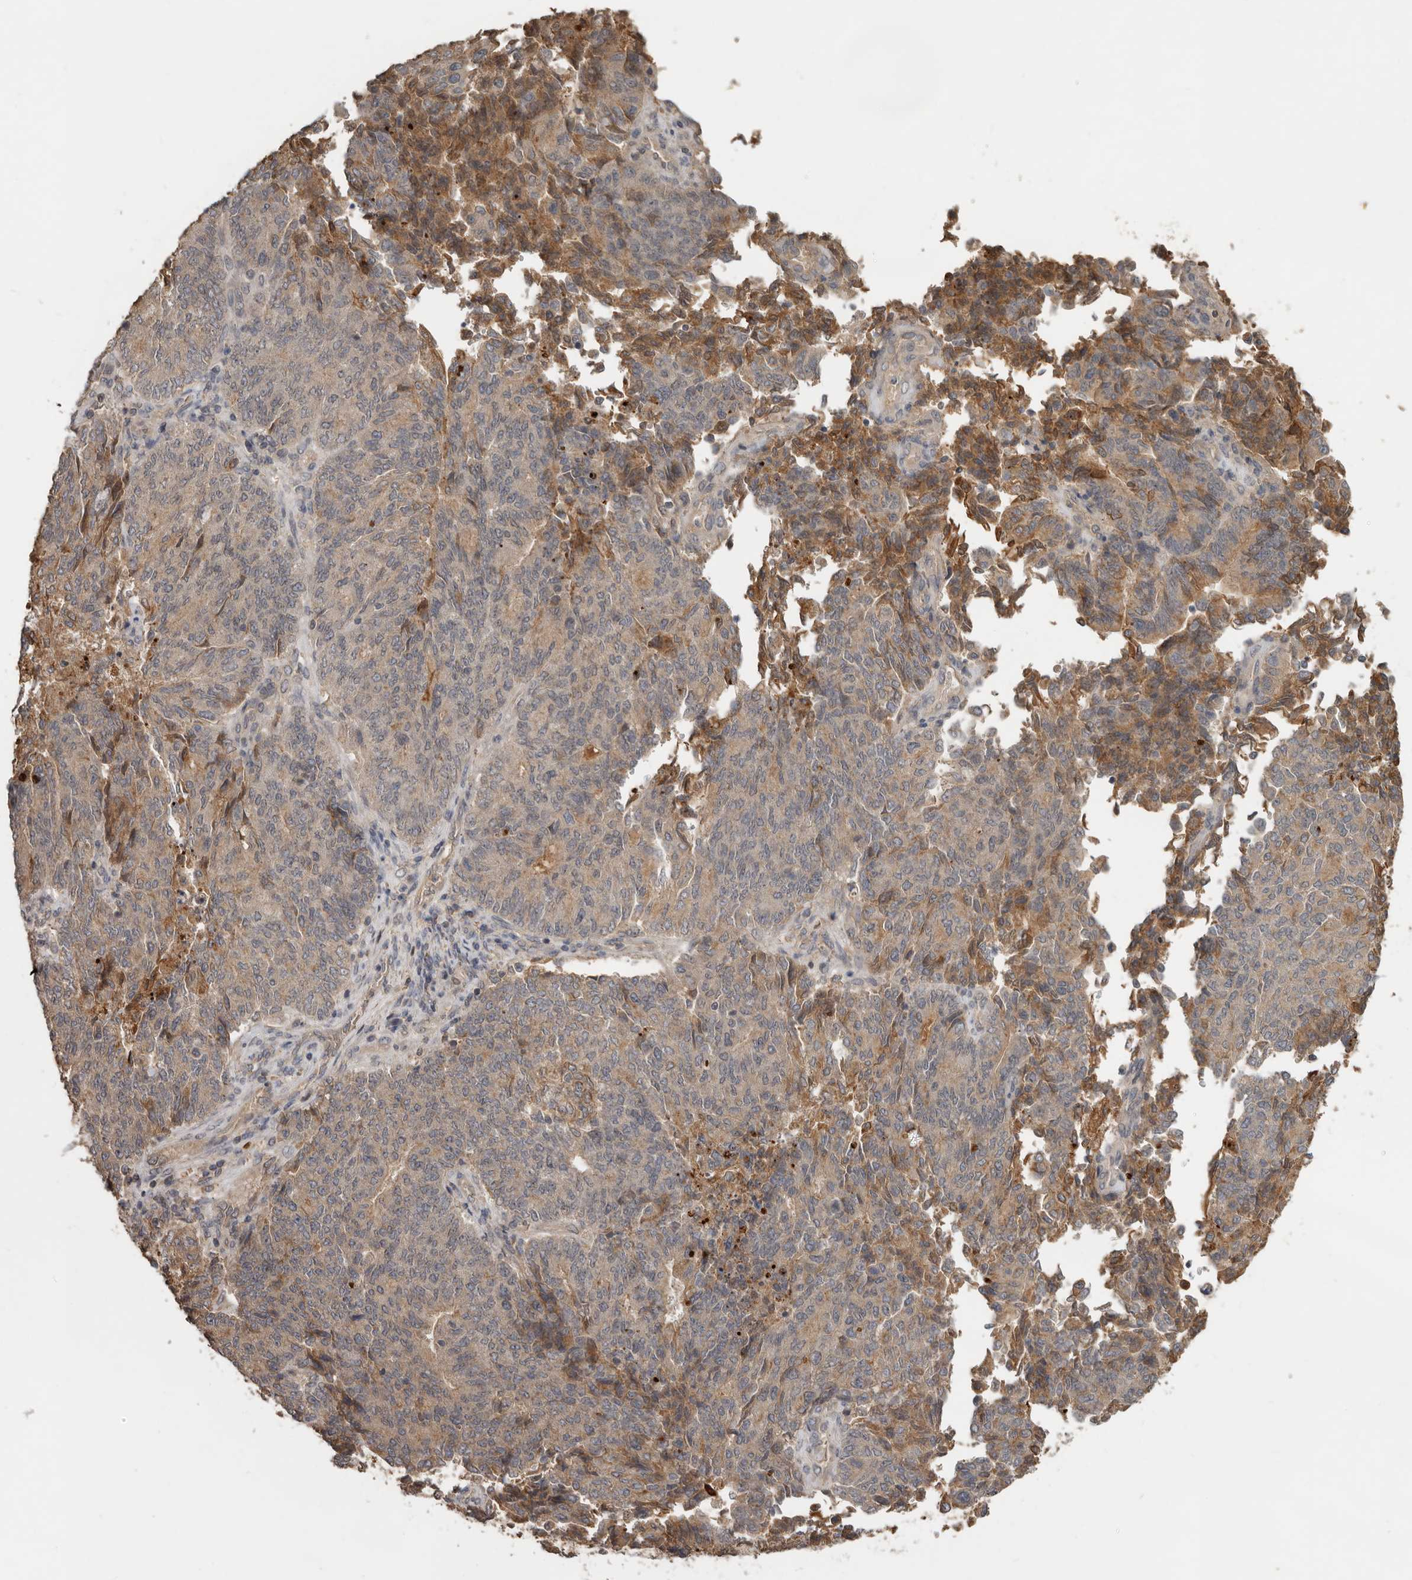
{"staining": {"intensity": "moderate", "quantity": "<25%", "location": "cytoplasmic/membranous"}, "tissue": "endometrial cancer", "cell_type": "Tumor cells", "image_type": "cancer", "snomed": [{"axis": "morphology", "description": "Adenocarcinoma, NOS"}, {"axis": "topography", "description": "Endometrium"}], "caption": "Adenocarcinoma (endometrial) stained with IHC reveals moderate cytoplasmic/membranous staining in approximately <25% of tumor cells.", "gene": "NMUR1", "patient": {"sex": "female", "age": 80}}